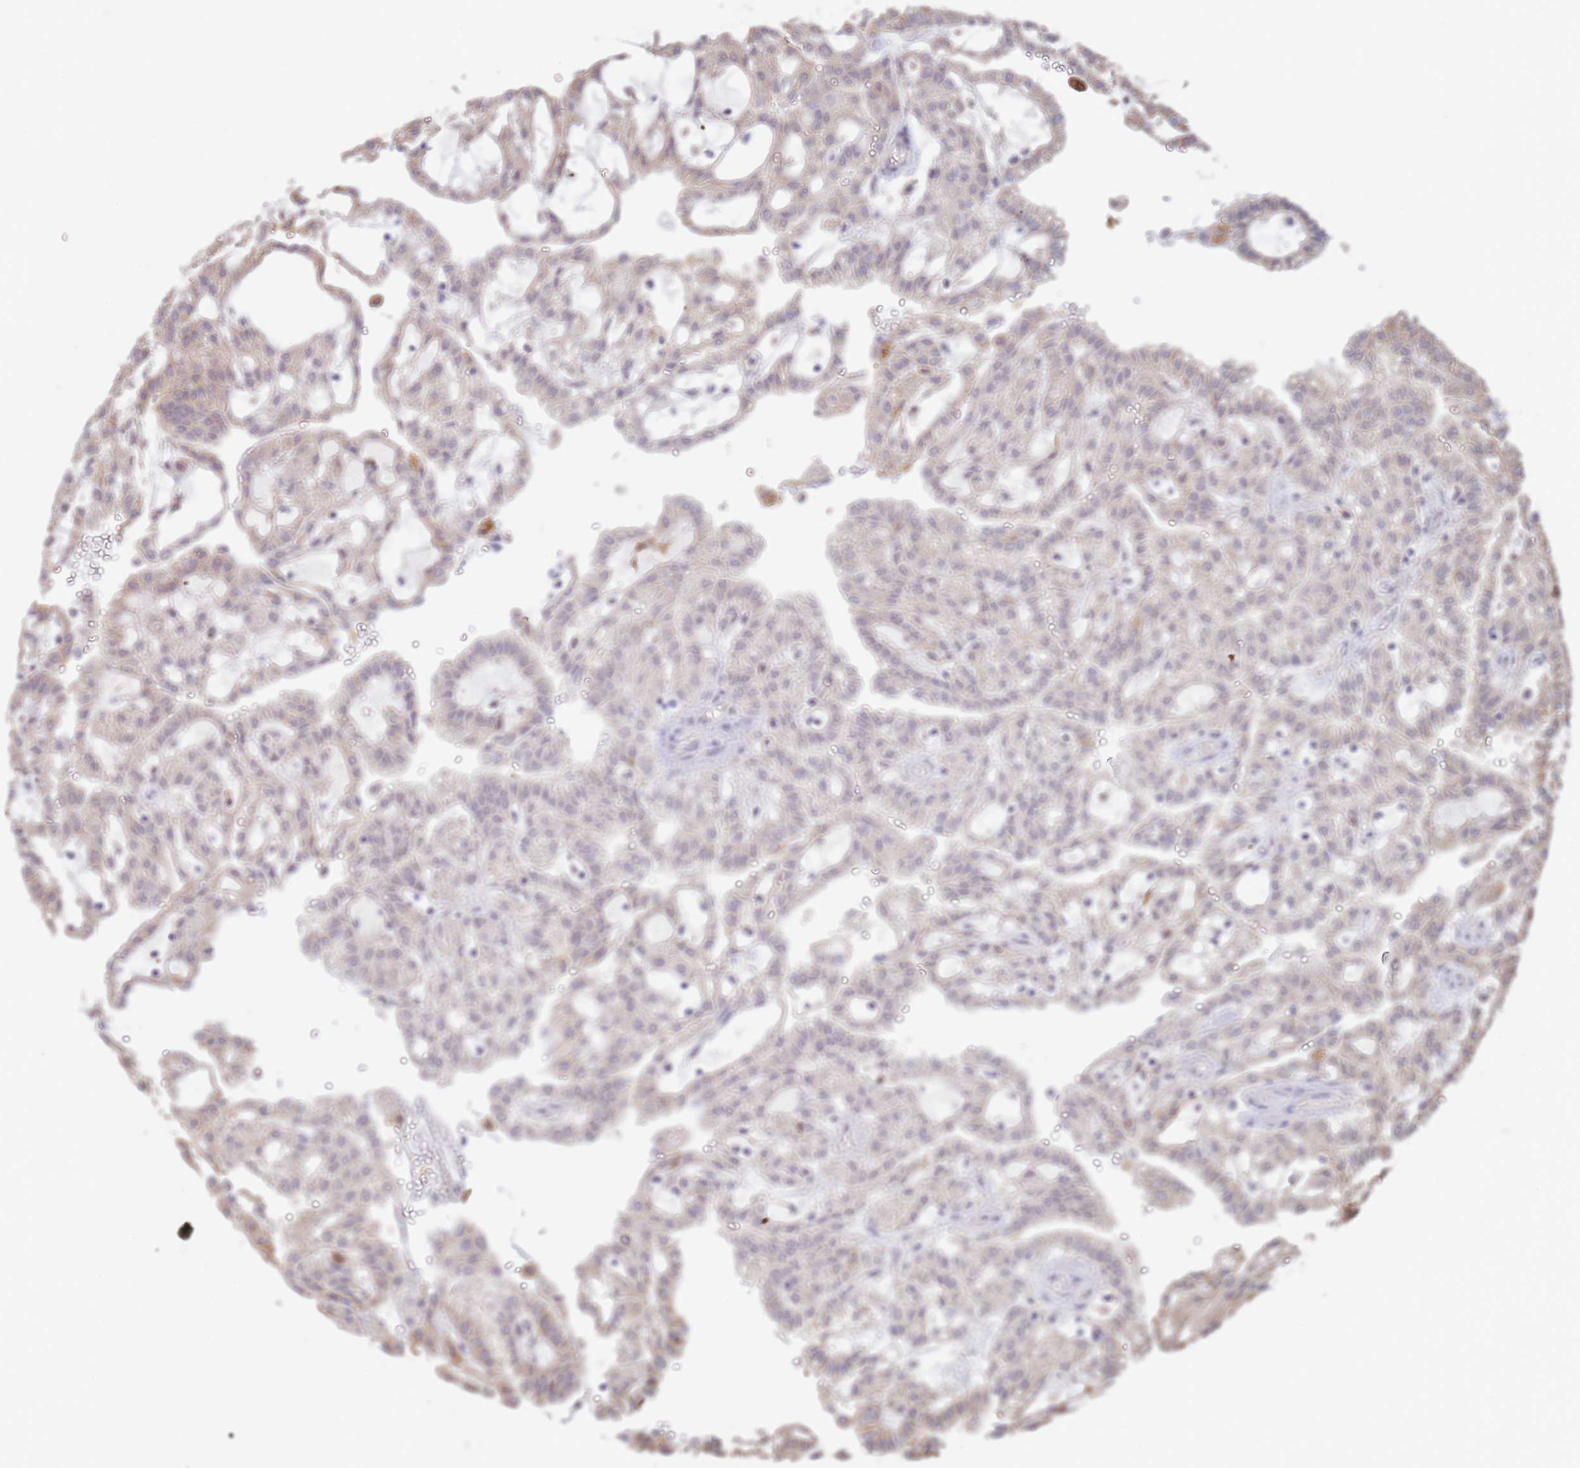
{"staining": {"intensity": "negative", "quantity": "none", "location": "none"}, "tissue": "renal cancer", "cell_type": "Tumor cells", "image_type": "cancer", "snomed": [{"axis": "morphology", "description": "Adenocarcinoma, NOS"}, {"axis": "topography", "description": "Kidney"}], "caption": "Immunohistochemistry (IHC) micrograph of neoplastic tissue: renal cancer (adenocarcinoma) stained with DAB (3,3'-diaminobenzidine) reveals no significant protein positivity in tumor cells. The staining is performed using DAB (3,3'-diaminobenzidine) brown chromogen with nuclei counter-stained in using hematoxylin.", "gene": "MPEG1", "patient": {"sex": "male", "age": 63}}